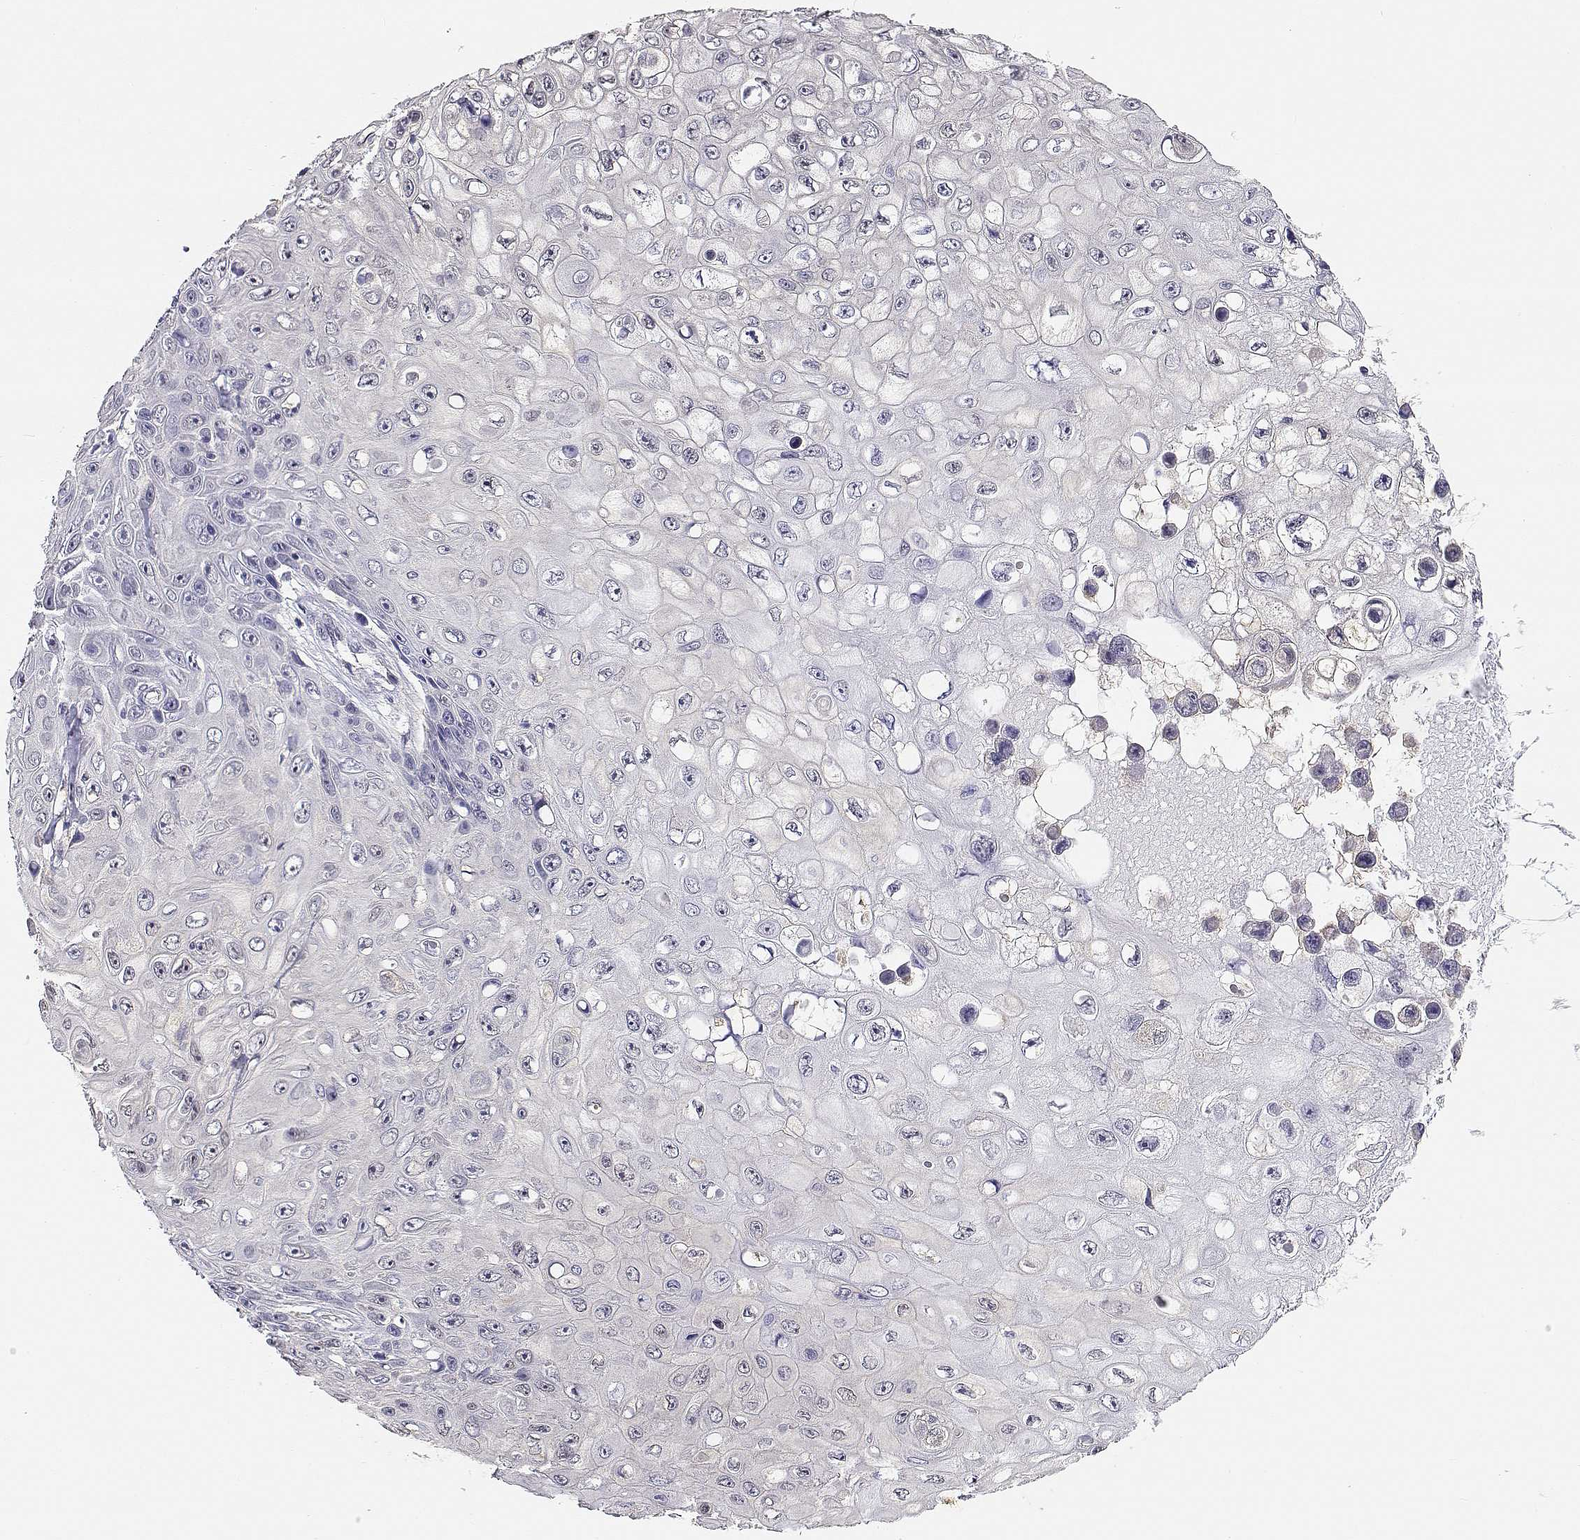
{"staining": {"intensity": "negative", "quantity": "none", "location": "none"}, "tissue": "skin cancer", "cell_type": "Tumor cells", "image_type": "cancer", "snomed": [{"axis": "morphology", "description": "Squamous cell carcinoma, NOS"}, {"axis": "topography", "description": "Skin"}], "caption": "This is a histopathology image of immunohistochemistry (IHC) staining of skin squamous cell carcinoma, which shows no staining in tumor cells. Nuclei are stained in blue.", "gene": "ADA", "patient": {"sex": "male", "age": 82}}